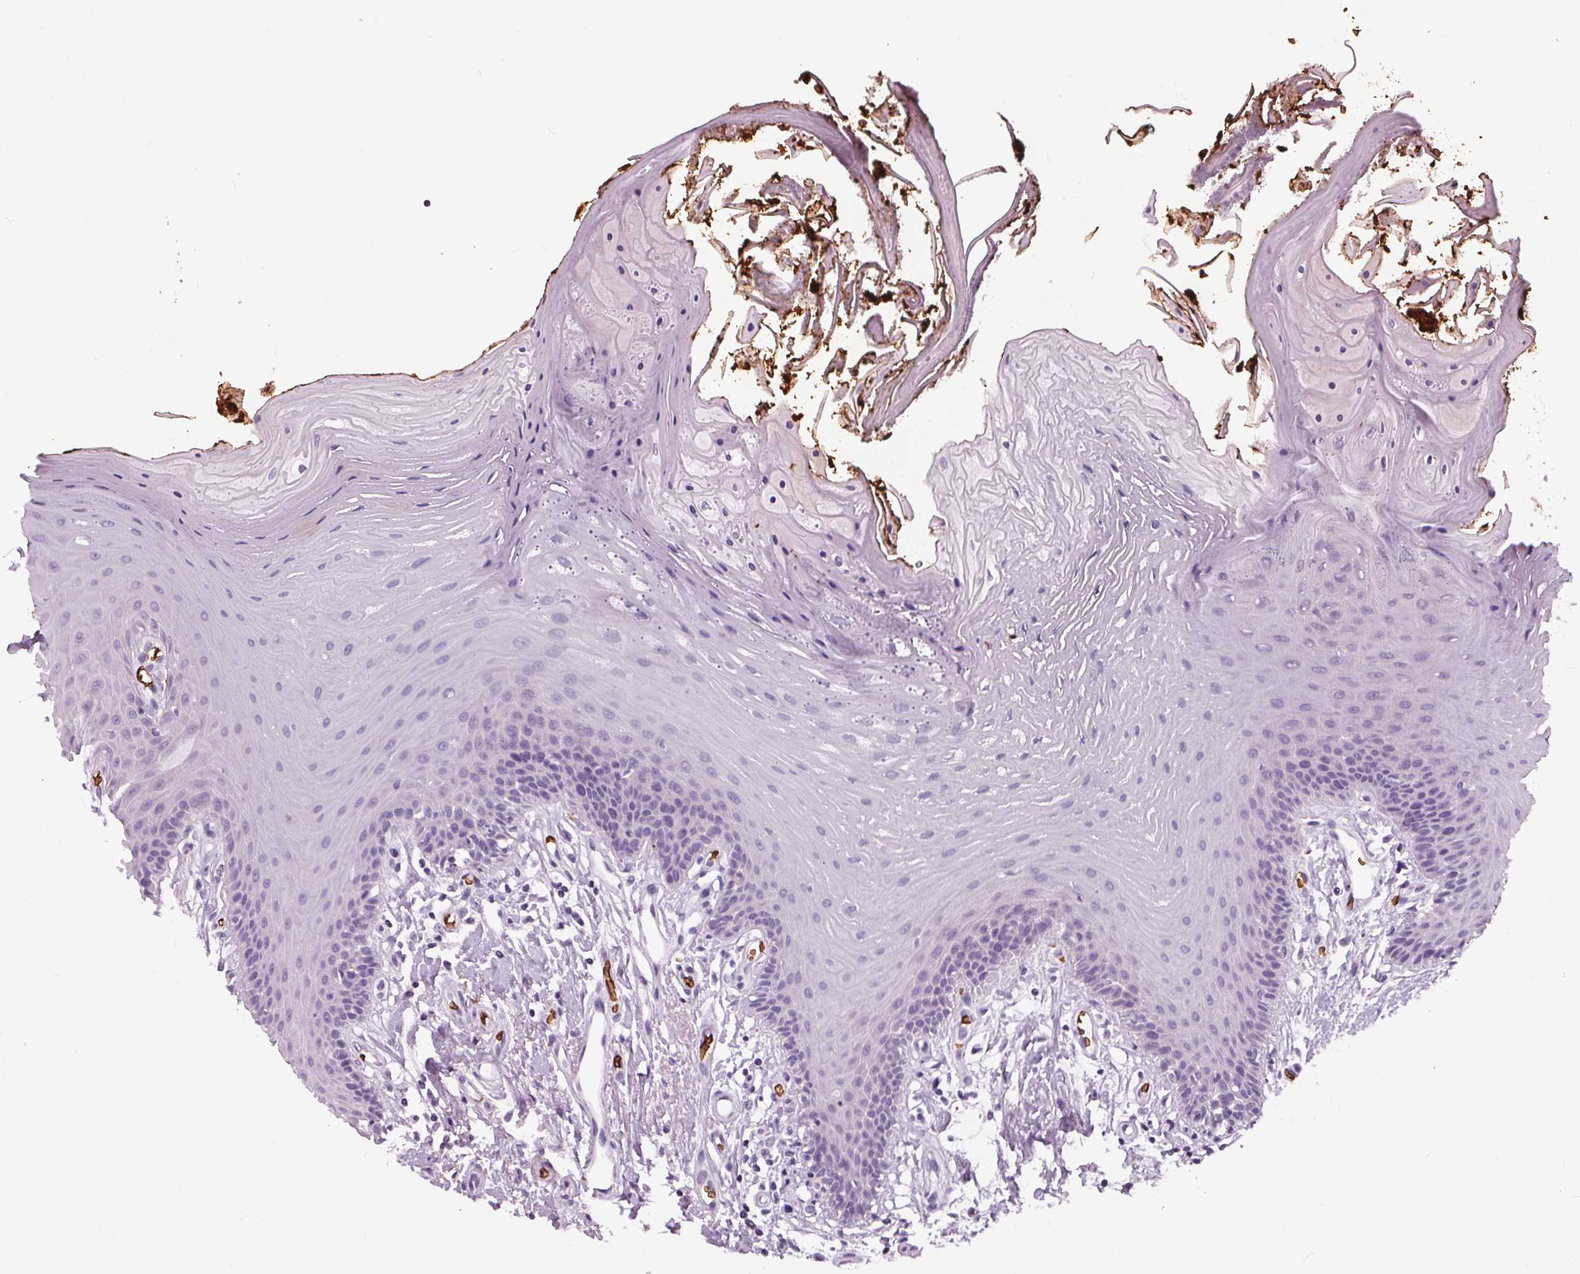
{"staining": {"intensity": "negative", "quantity": "none", "location": "none"}, "tissue": "oral mucosa", "cell_type": "Squamous epithelial cells", "image_type": "normal", "snomed": [{"axis": "morphology", "description": "Normal tissue, NOS"}, {"axis": "morphology", "description": "Normal morphology"}, {"axis": "topography", "description": "Oral tissue"}], "caption": "High power microscopy micrograph of an IHC histopathology image of normal oral mucosa, revealing no significant positivity in squamous epithelial cells.", "gene": "SLC4A1", "patient": {"sex": "female", "age": 76}}